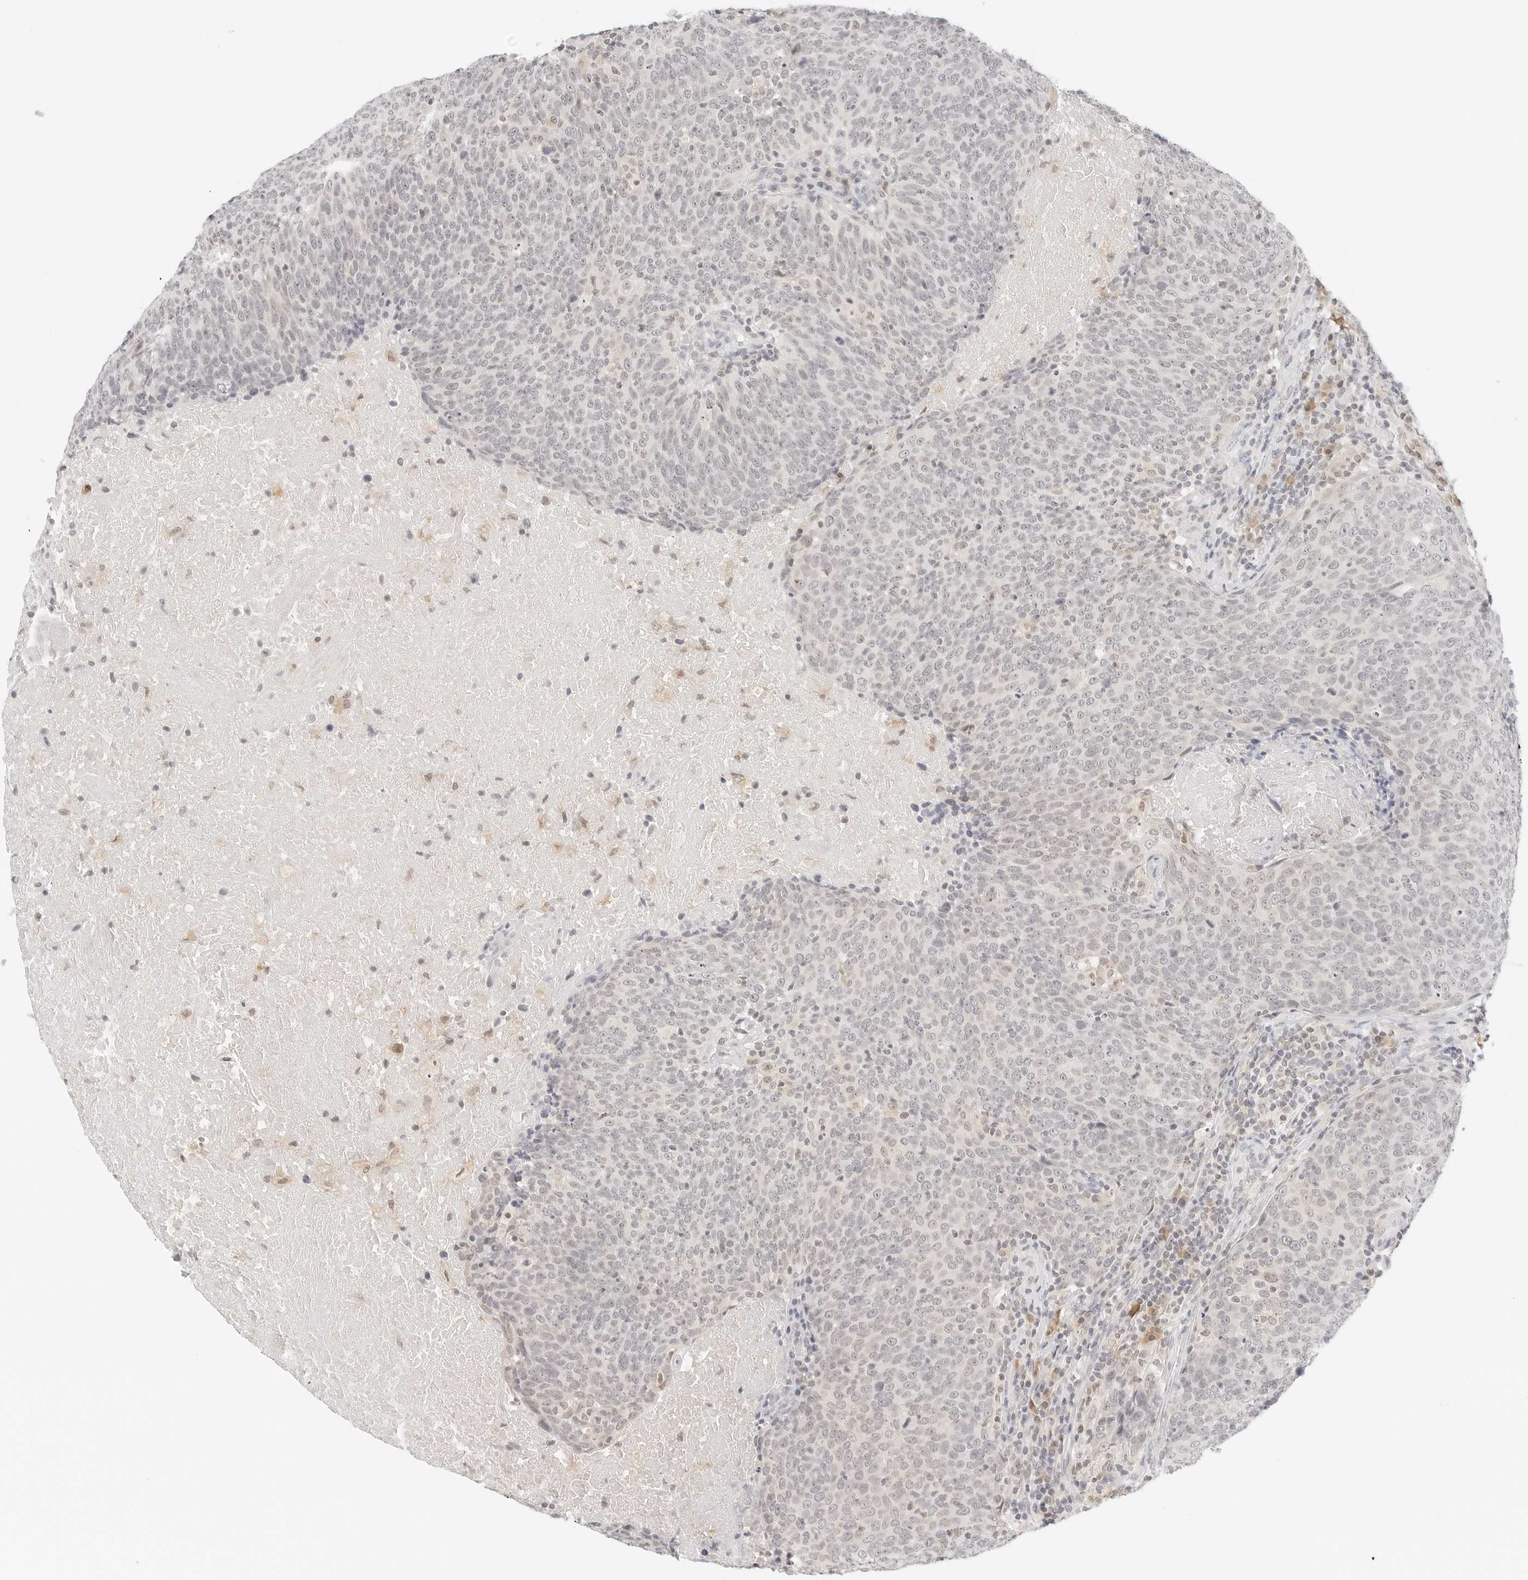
{"staining": {"intensity": "negative", "quantity": "none", "location": "none"}, "tissue": "head and neck cancer", "cell_type": "Tumor cells", "image_type": "cancer", "snomed": [{"axis": "morphology", "description": "Squamous cell carcinoma, NOS"}, {"axis": "morphology", "description": "Squamous cell carcinoma, metastatic, NOS"}, {"axis": "topography", "description": "Lymph node"}, {"axis": "topography", "description": "Head-Neck"}], "caption": "Immunohistochemistry of human head and neck metastatic squamous cell carcinoma shows no staining in tumor cells.", "gene": "NEO1", "patient": {"sex": "male", "age": 62}}